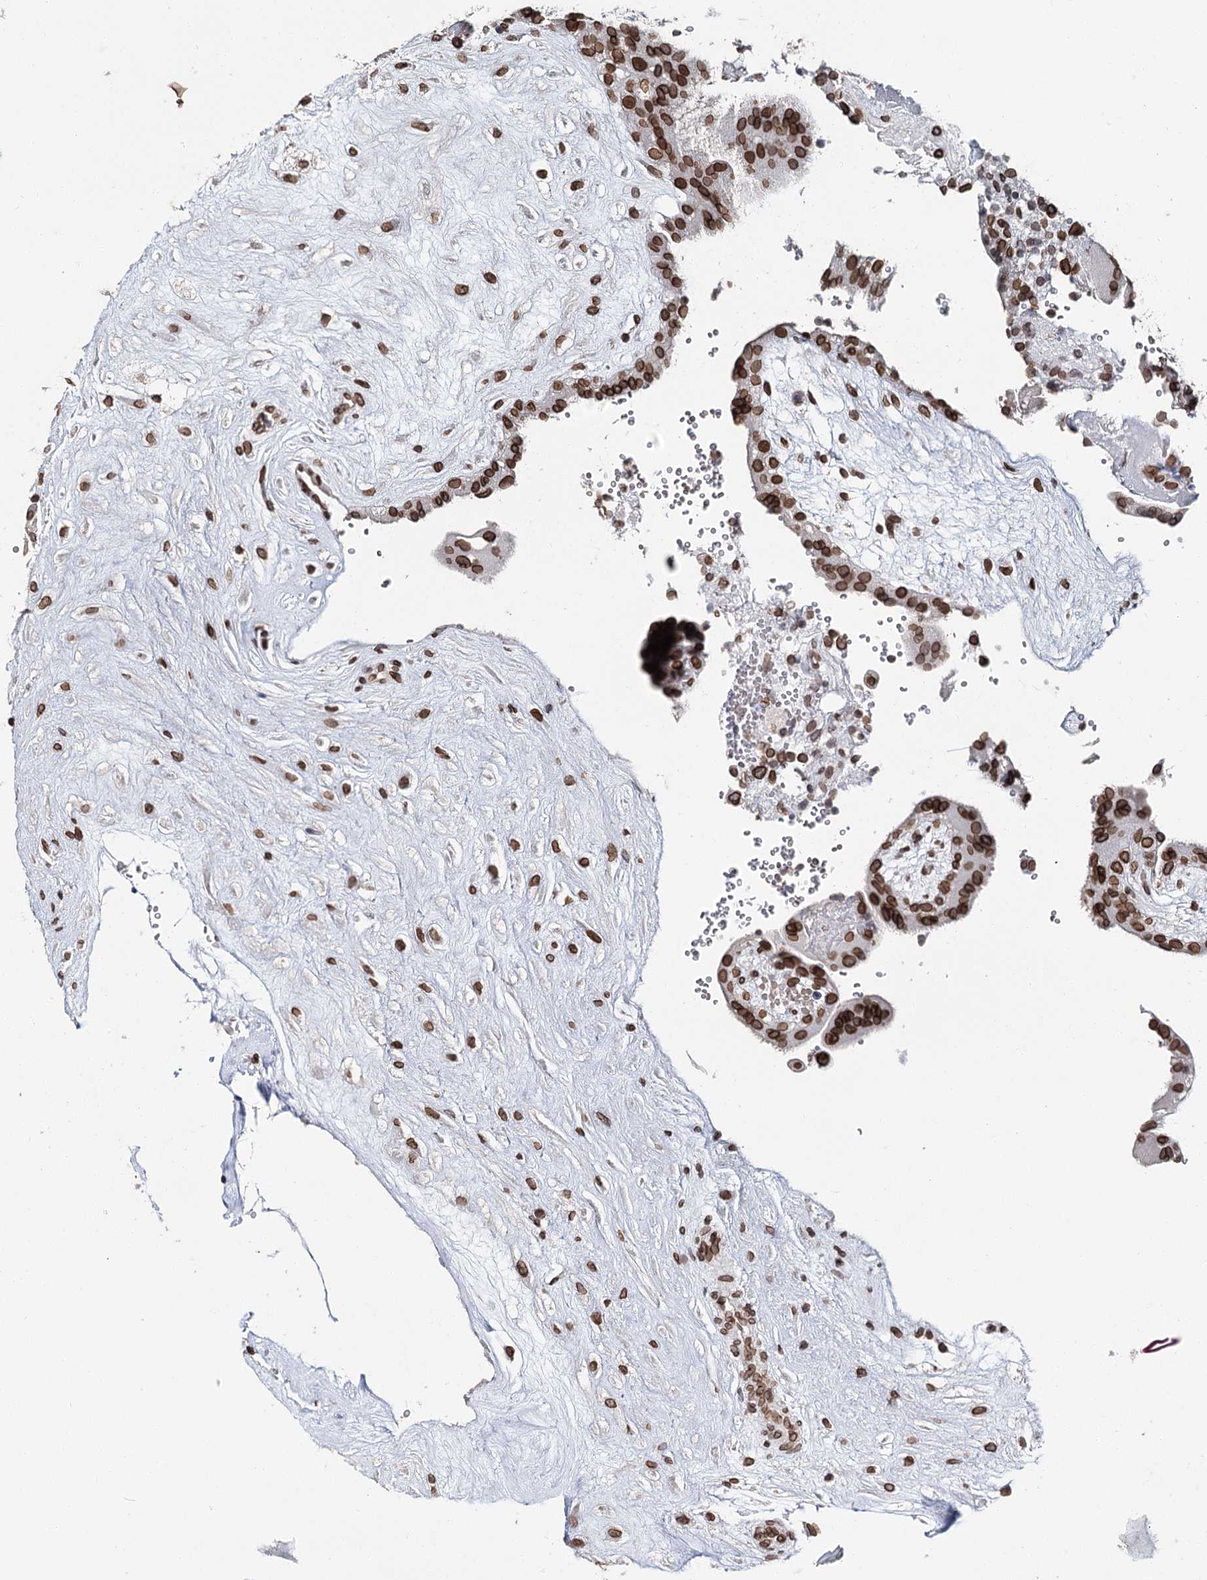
{"staining": {"intensity": "strong", "quantity": ">75%", "location": "cytoplasmic/membranous,nuclear"}, "tissue": "placenta", "cell_type": "Trophoblastic cells", "image_type": "normal", "snomed": [{"axis": "morphology", "description": "Normal tissue, NOS"}, {"axis": "topography", "description": "Placenta"}], "caption": "Immunohistochemical staining of unremarkable human placenta exhibits >75% levels of strong cytoplasmic/membranous,nuclear protein expression in approximately >75% of trophoblastic cells.", "gene": "KIAA0930", "patient": {"sex": "female", "age": 18}}